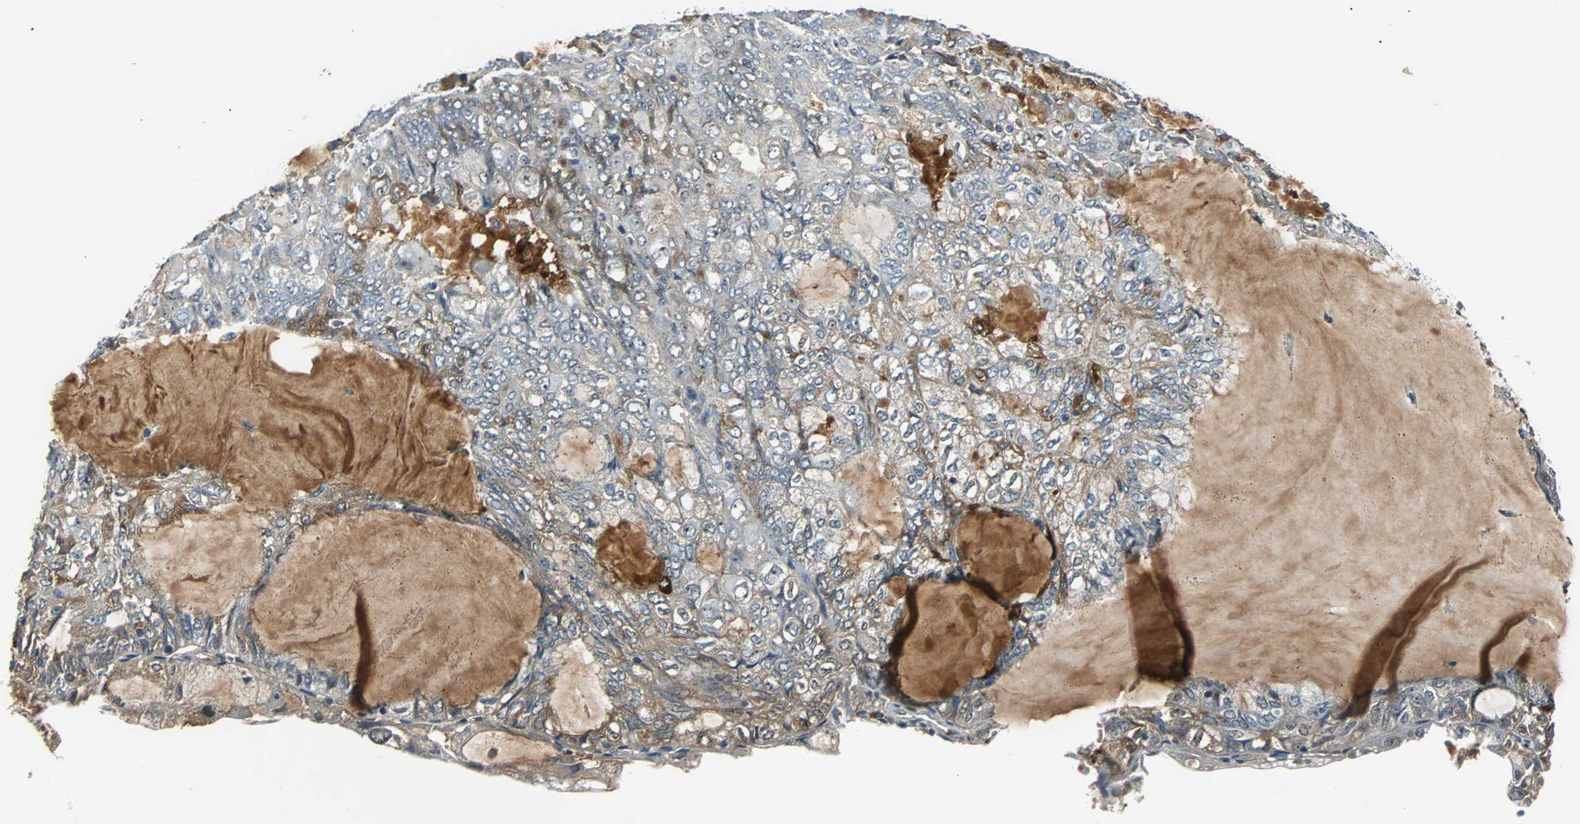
{"staining": {"intensity": "moderate", "quantity": "<25%", "location": "cytoplasmic/membranous"}, "tissue": "endometrial cancer", "cell_type": "Tumor cells", "image_type": "cancer", "snomed": [{"axis": "morphology", "description": "Adenocarcinoma, NOS"}, {"axis": "topography", "description": "Endometrium"}], "caption": "Protein staining of adenocarcinoma (endometrial) tissue displays moderate cytoplasmic/membranous expression in approximately <25% of tumor cells.", "gene": "FHL2", "patient": {"sex": "female", "age": 81}}